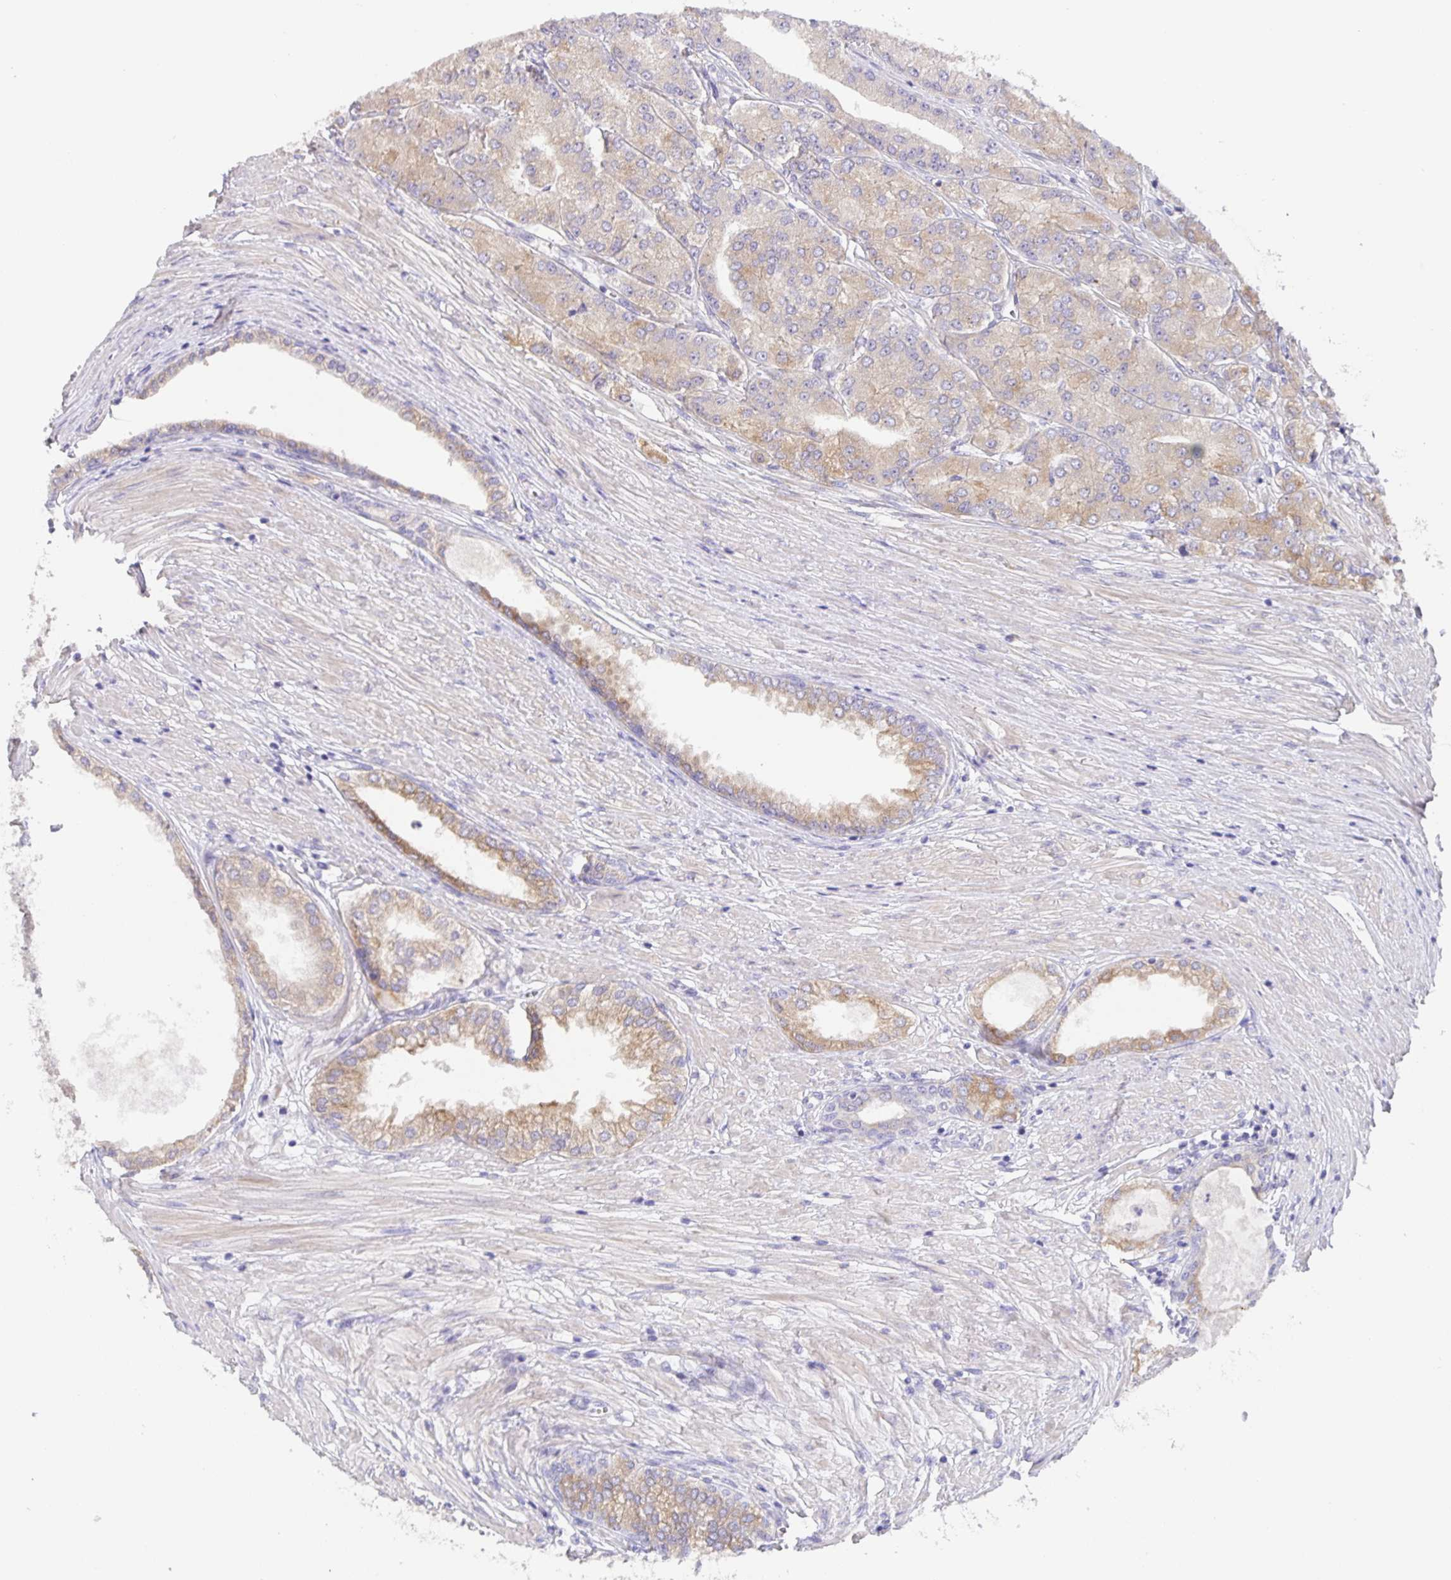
{"staining": {"intensity": "moderate", "quantity": "25%-75%", "location": "cytoplasmic/membranous"}, "tissue": "prostate cancer", "cell_type": "Tumor cells", "image_type": "cancer", "snomed": [{"axis": "morphology", "description": "Adenocarcinoma, High grade"}, {"axis": "topography", "description": "Prostate"}], "caption": "Moderate cytoplasmic/membranous staining for a protein is seen in about 25%-75% of tumor cells of high-grade adenocarcinoma (prostate) using immunohistochemistry.", "gene": "PRR36", "patient": {"sex": "male", "age": 61}}